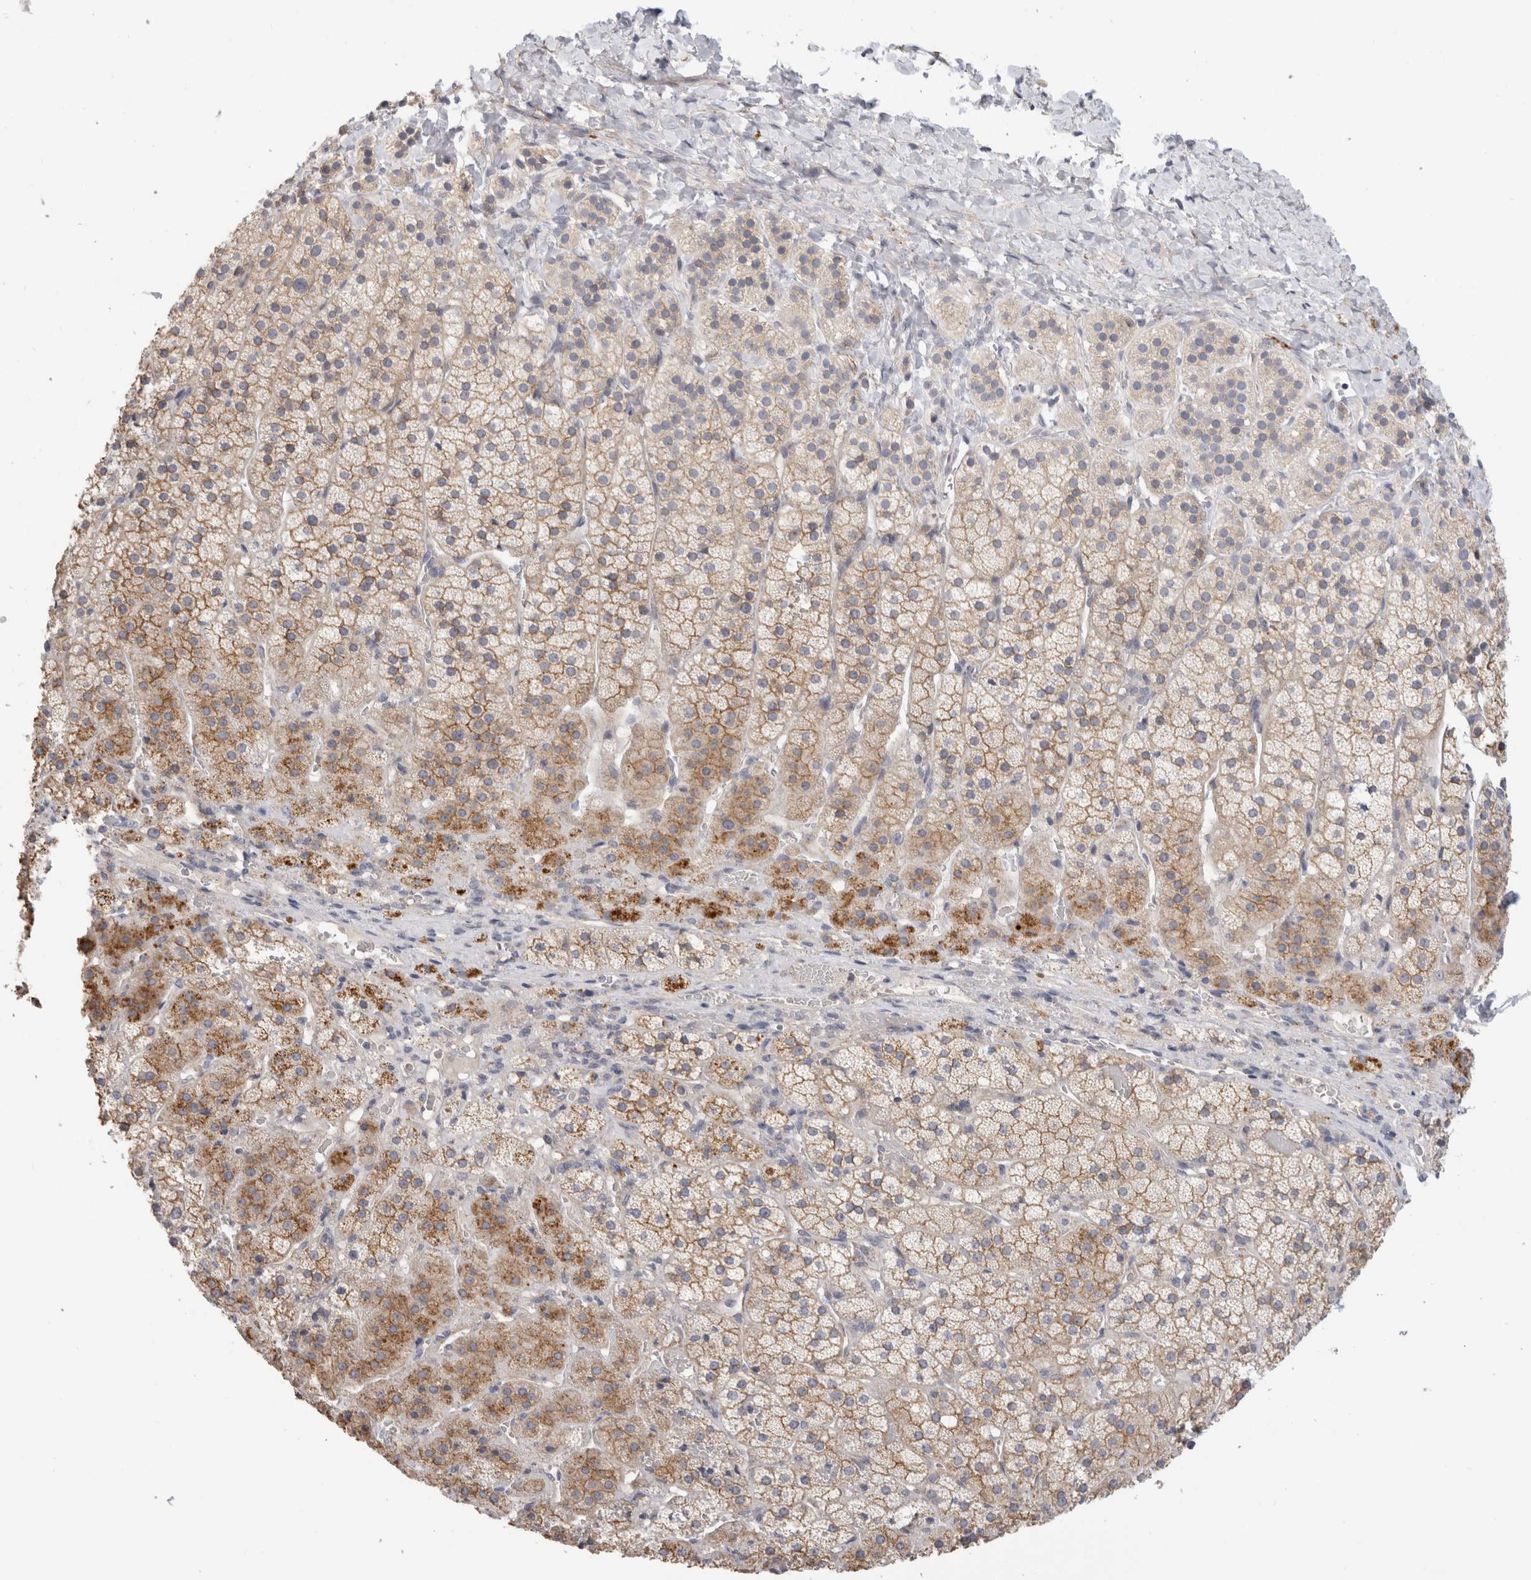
{"staining": {"intensity": "moderate", "quantity": "<25%", "location": "cytoplasmic/membranous"}, "tissue": "adrenal gland", "cell_type": "Glandular cells", "image_type": "normal", "snomed": [{"axis": "morphology", "description": "Normal tissue, NOS"}, {"axis": "topography", "description": "Adrenal gland"}], "caption": "The micrograph demonstrates staining of normal adrenal gland, revealing moderate cytoplasmic/membranous protein expression (brown color) within glandular cells. (DAB (3,3'-diaminobenzidine) IHC, brown staining for protein, blue staining for nuclei).", "gene": "AFP", "patient": {"sex": "female", "age": 44}}